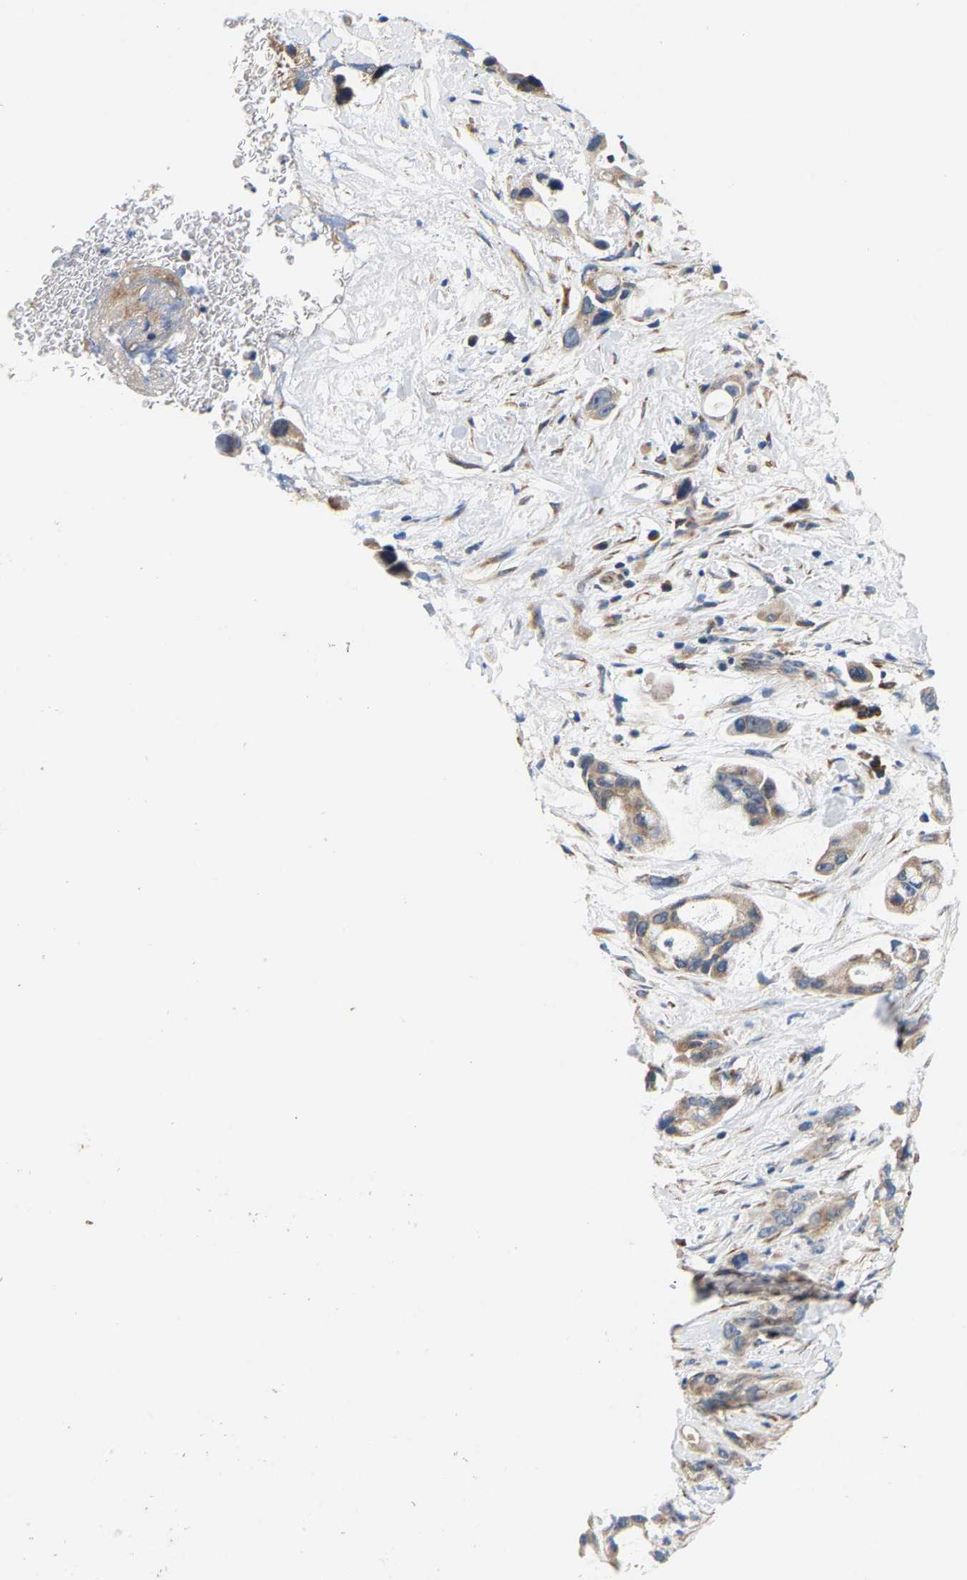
{"staining": {"intensity": "weak", "quantity": ">75%", "location": "cytoplasmic/membranous"}, "tissue": "pancreatic cancer", "cell_type": "Tumor cells", "image_type": "cancer", "snomed": [{"axis": "morphology", "description": "Adenocarcinoma, NOS"}, {"axis": "topography", "description": "Pancreas"}], "caption": "Human adenocarcinoma (pancreatic) stained with a brown dye shows weak cytoplasmic/membranous positive positivity in about >75% of tumor cells.", "gene": "TMEM168", "patient": {"sex": "male", "age": 53}}